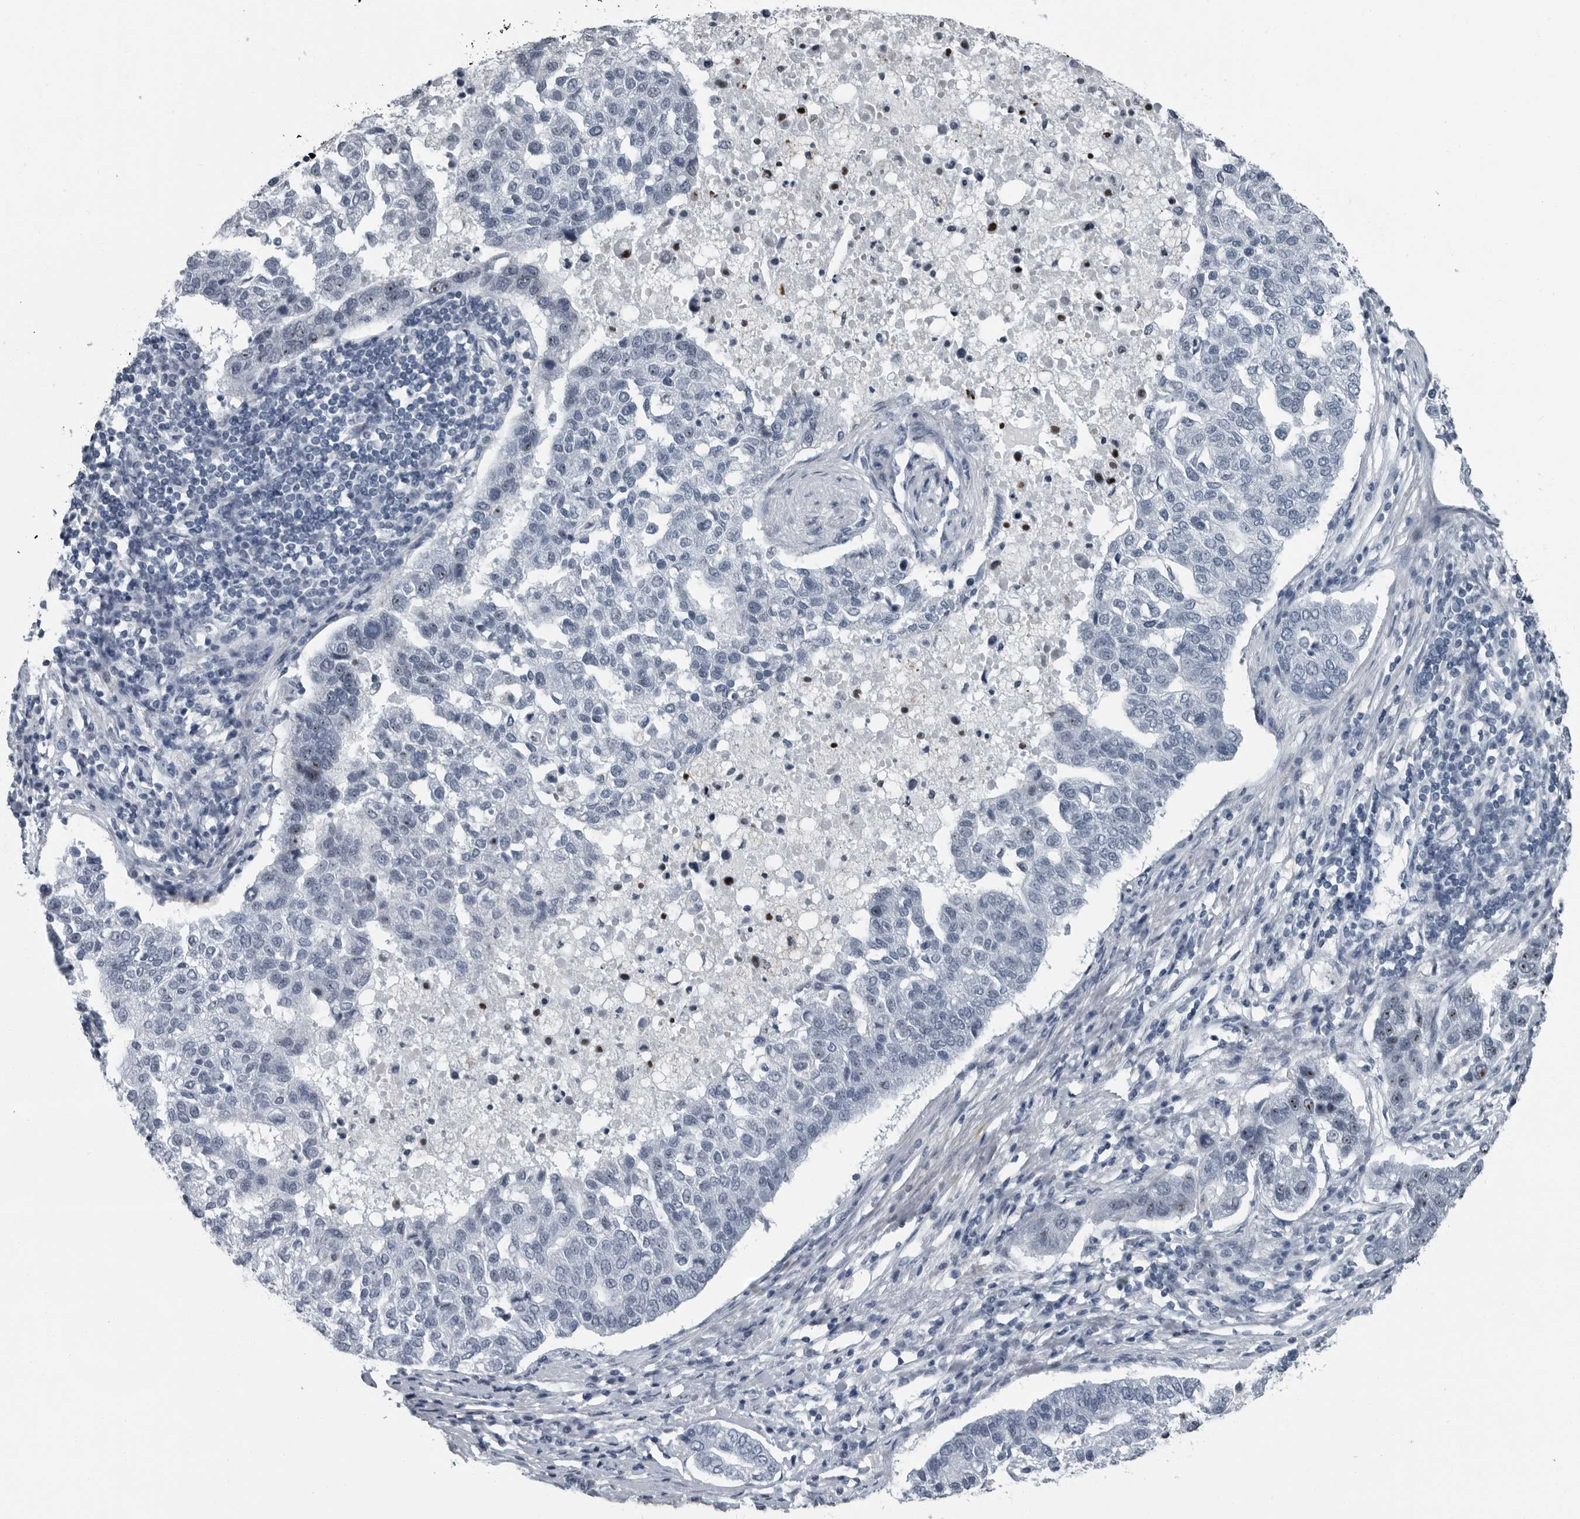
{"staining": {"intensity": "negative", "quantity": "none", "location": "none"}, "tissue": "pancreatic cancer", "cell_type": "Tumor cells", "image_type": "cancer", "snomed": [{"axis": "morphology", "description": "Adenocarcinoma, NOS"}, {"axis": "topography", "description": "Pancreas"}], "caption": "The histopathology image exhibits no staining of tumor cells in adenocarcinoma (pancreatic).", "gene": "PDCD11", "patient": {"sex": "female", "age": 61}}